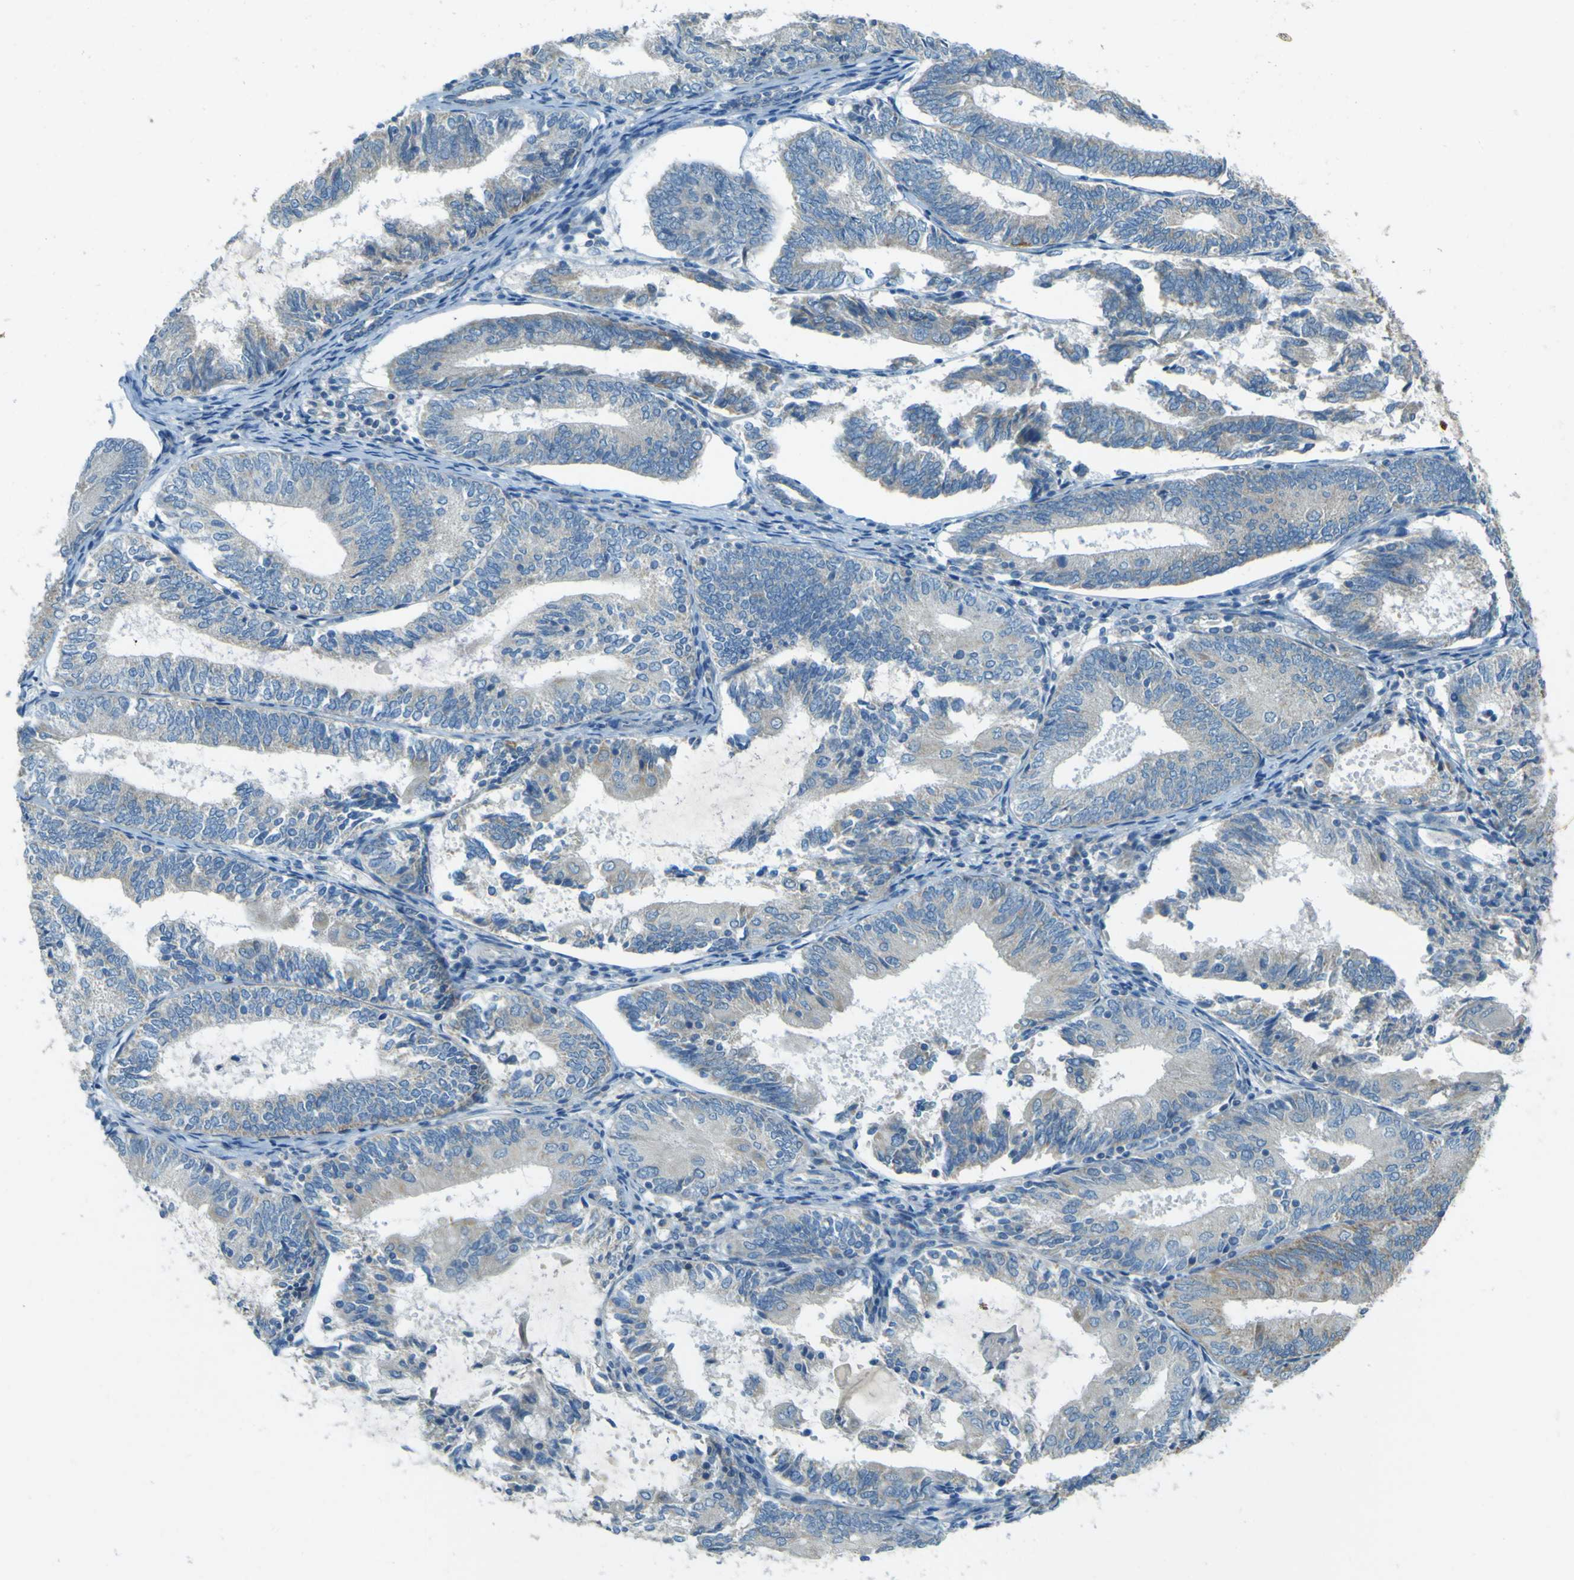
{"staining": {"intensity": "moderate", "quantity": "<25%", "location": "cytoplasmic/membranous"}, "tissue": "endometrial cancer", "cell_type": "Tumor cells", "image_type": "cancer", "snomed": [{"axis": "morphology", "description": "Adenocarcinoma, NOS"}, {"axis": "topography", "description": "Endometrium"}], "caption": "Protein expression analysis of endometrial adenocarcinoma shows moderate cytoplasmic/membranous positivity in approximately <25% of tumor cells. (DAB = brown stain, brightfield microscopy at high magnification).", "gene": "FKTN", "patient": {"sex": "female", "age": 81}}